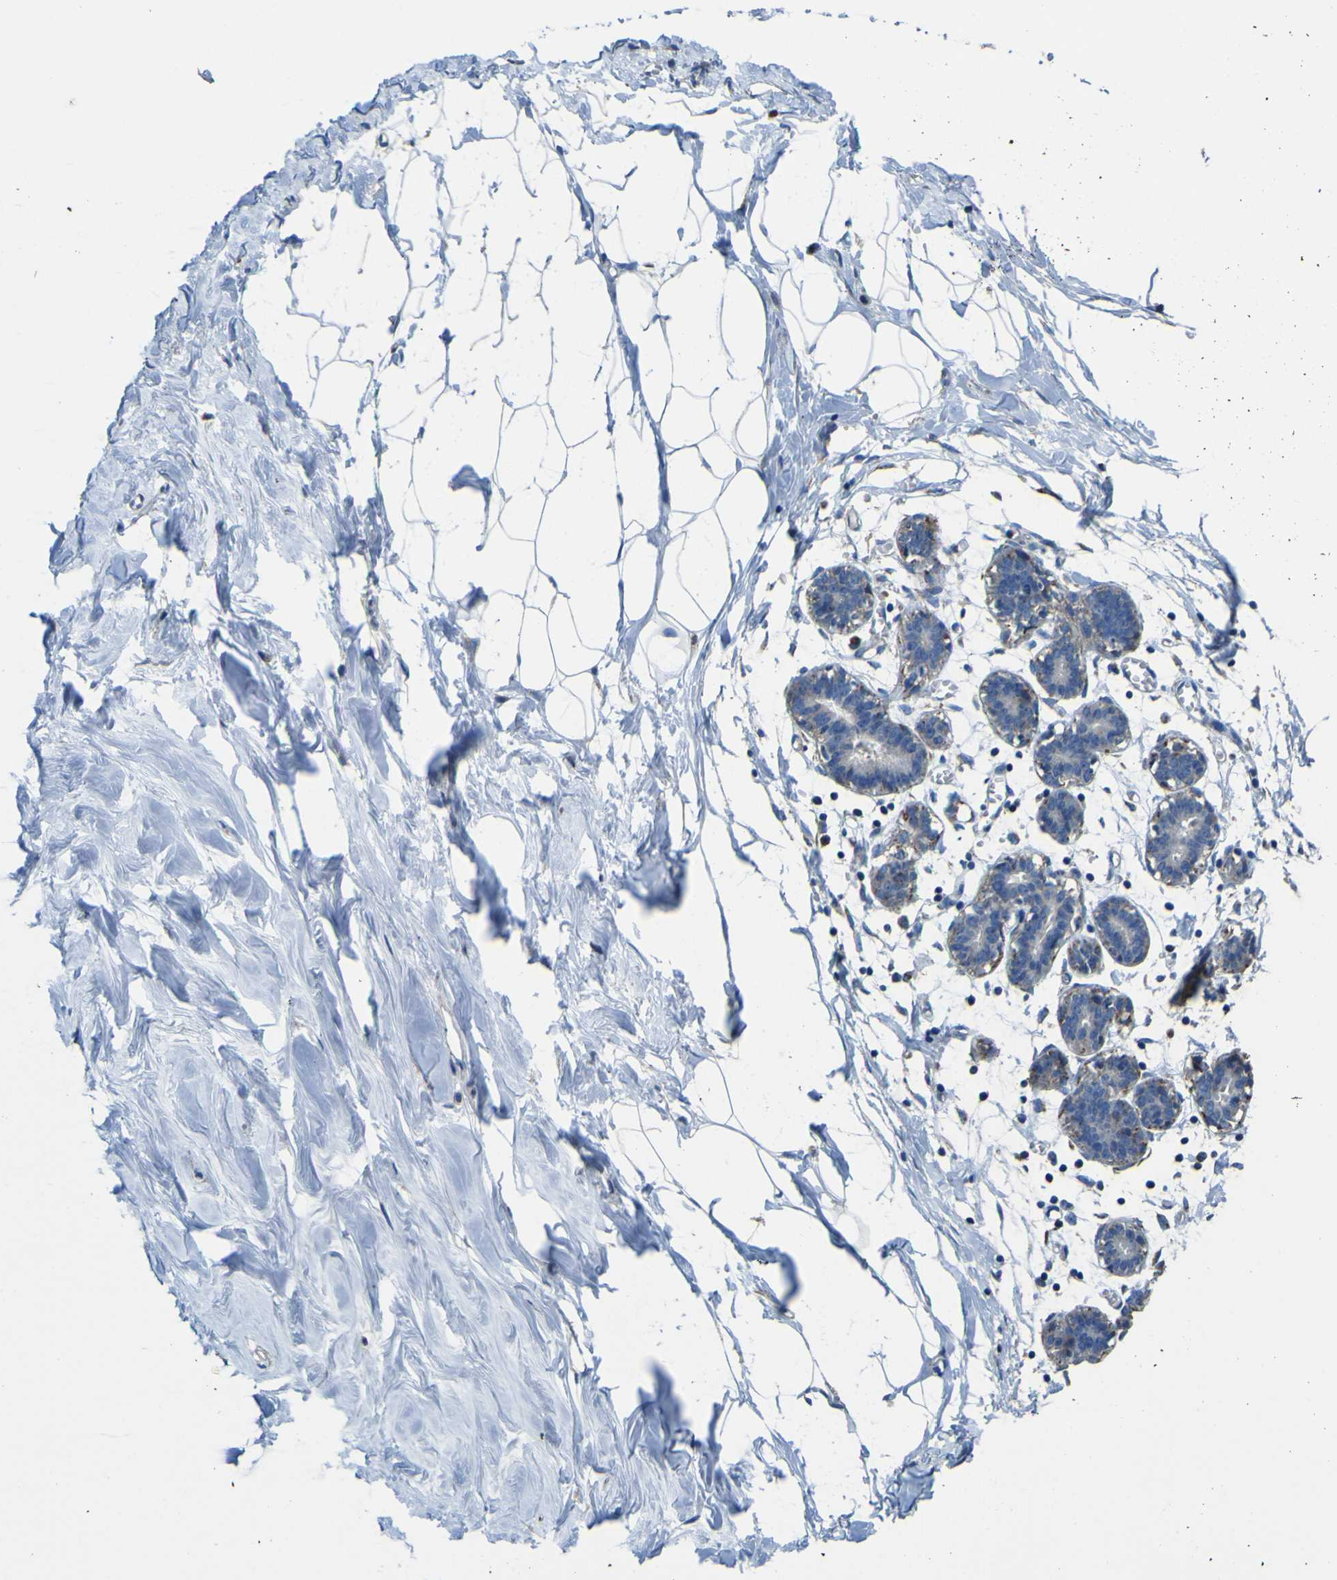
{"staining": {"intensity": "negative", "quantity": "none", "location": "none"}, "tissue": "breast", "cell_type": "Adipocytes", "image_type": "normal", "snomed": [{"axis": "morphology", "description": "Normal tissue, NOS"}, {"axis": "topography", "description": "Breast"}], "caption": "Immunohistochemical staining of normal human breast exhibits no significant staining in adipocytes. Brightfield microscopy of immunohistochemistry (IHC) stained with DAB (brown) and hematoxylin (blue), captured at high magnification.", "gene": "ALDH18A1", "patient": {"sex": "female", "age": 27}}